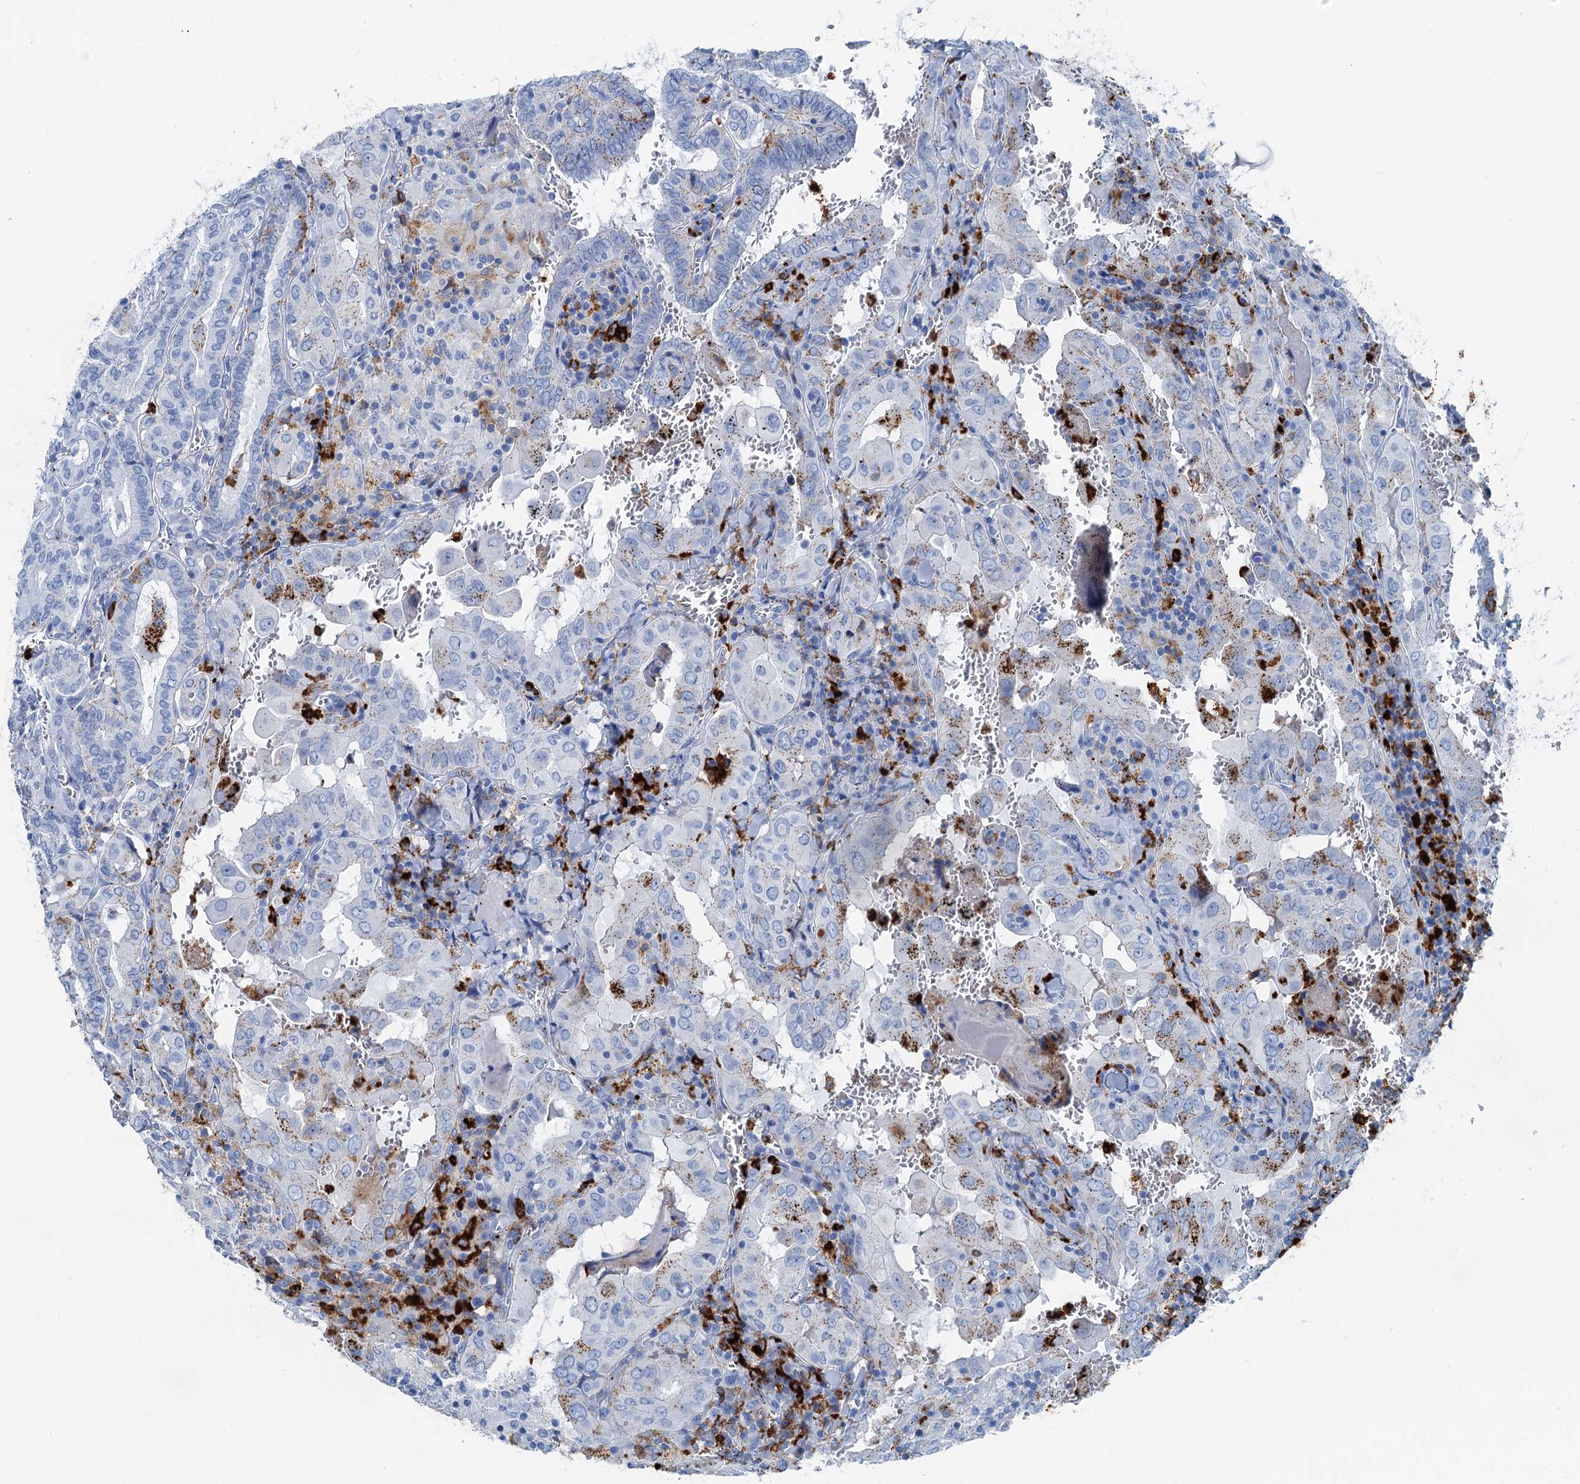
{"staining": {"intensity": "weak", "quantity": "<25%", "location": "cytoplasmic/membranous"}, "tissue": "thyroid cancer", "cell_type": "Tumor cells", "image_type": "cancer", "snomed": [{"axis": "morphology", "description": "Papillary adenocarcinoma, NOS"}, {"axis": "topography", "description": "Thyroid gland"}], "caption": "Immunohistochemistry (IHC) of human thyroid cancer (papillary adenocarcinoma) reveals no staining in tumor cells.", "gene": "PLAC8", "patient": {"sex": "female", "age": 72}}